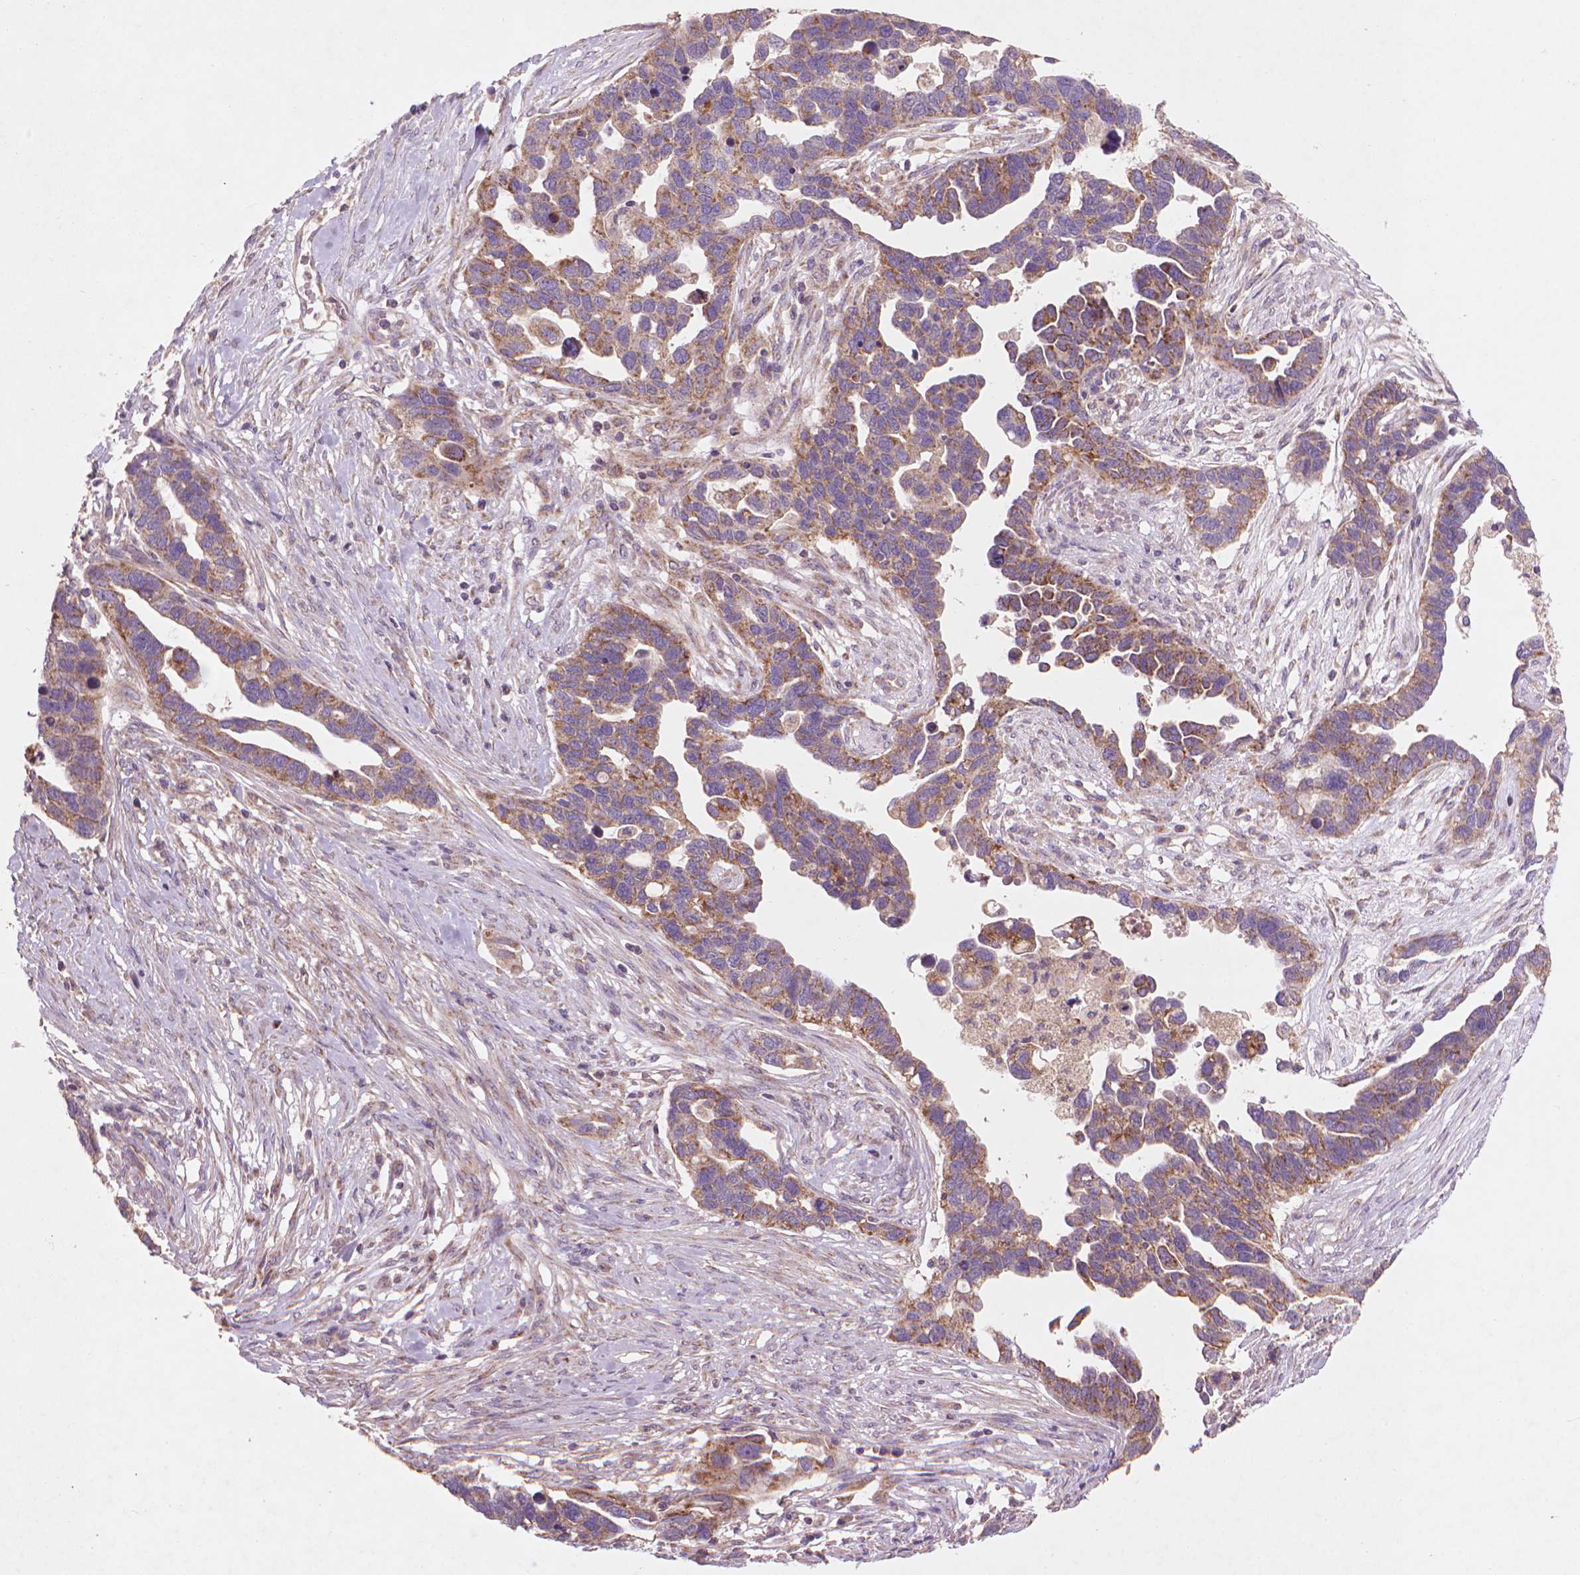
{"staining": {"intensity": "moderate", "quantity": "25%-75%", "location": "cytoplasmic/membranous"}, "tissue": "ovarian cancer", "cell_type": "Tumor cells", "image_type": "cancer", "snomed": [{"axis": "morphology", "description": "Cystadenocarcinoma, serous, NOS"}, {"axis": "topography", "description": "Ovary"}], "caption": "A brown stain highlights moderate cytoplasmic/membranous expression of a protein in human ovarian serous cystadenocarcinoma tumor cells.", "gene": "NLRX1", "patient": {"sex": "female", "age": 54}}